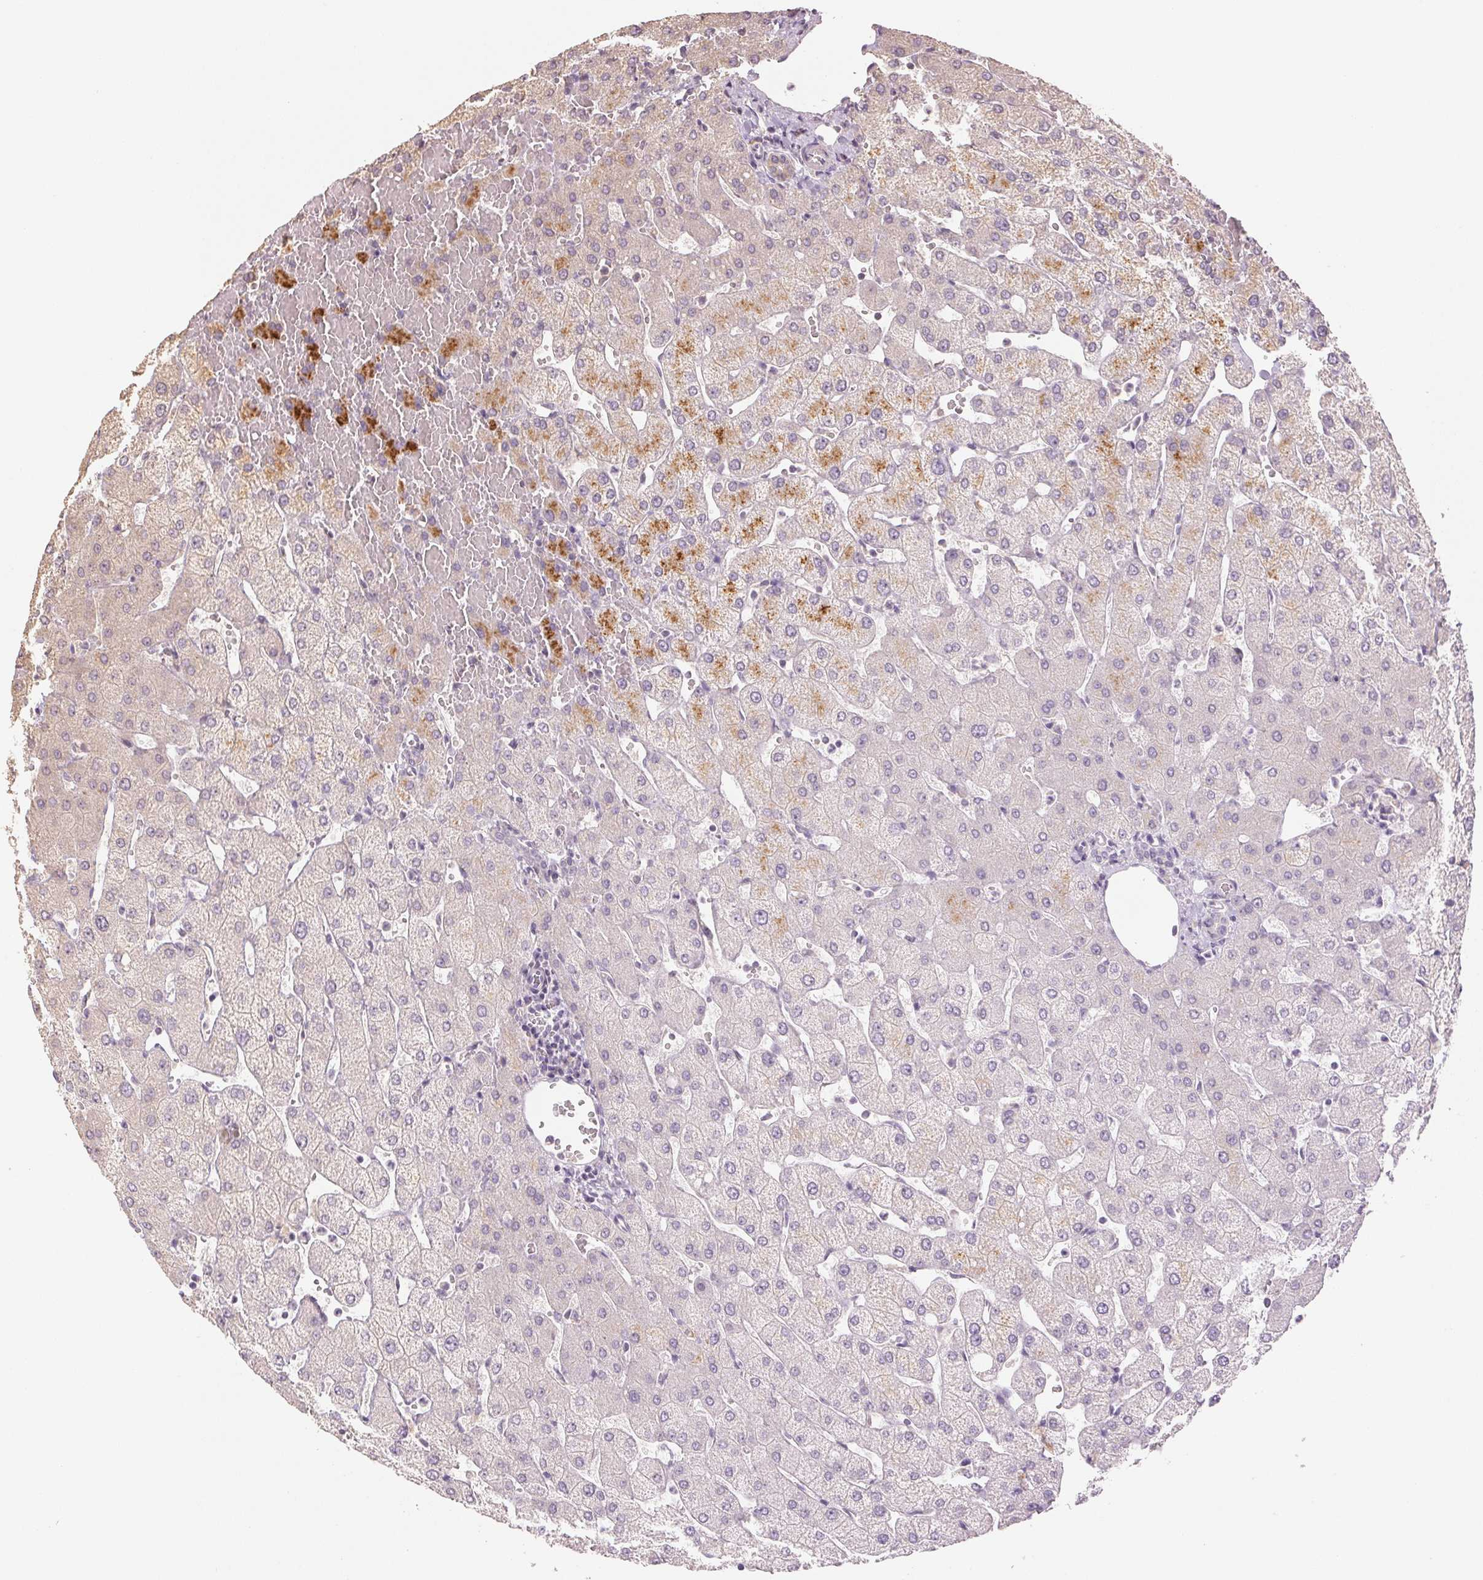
{"staining": {"intensity": "negative", "quantity": "none", "location": "none"}, "tissue": "liver", "cell_type": "Cholangiocytes", "image_type": "normal", "snomed": [{"axis": "morphology", "description": "Normal tissue, NOS"}, {"axis": "topography", "description": "Liver"}], "caption": "Liver stained for a protein using immunohistochemistry displays no positivity cholangiocytes.", "gene": "COX14", "patient": {"sex": "female", "age": 54}}